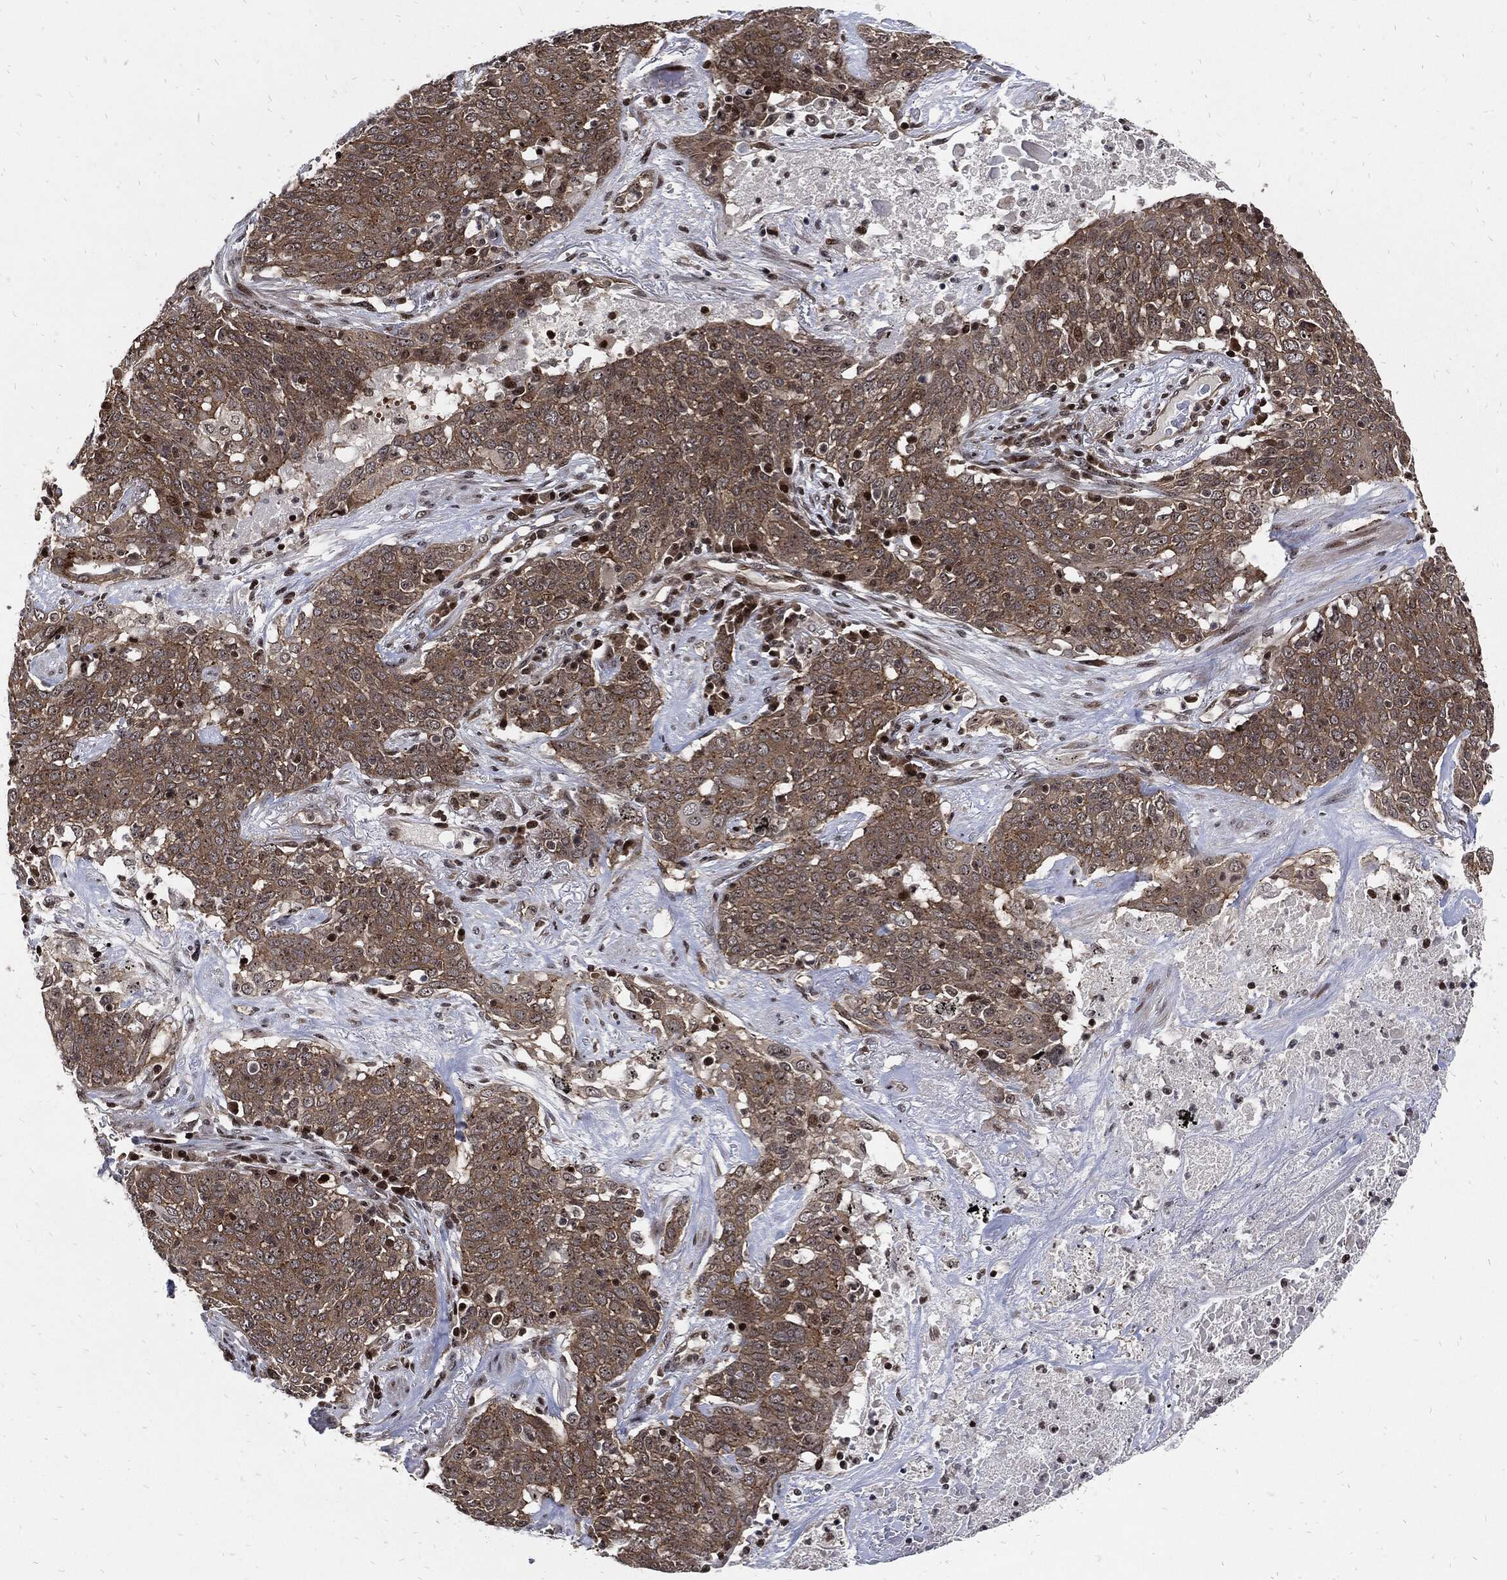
{"staining": {"intensity": "moderate", "quantity": "<25%", "location": "nuclear"}, "tissue": "lung cancer", "cell_type": "Tumor cells", "image_type": "cancer", "snomed": [{"axis": "morphology", "description": "Squamous cell carcinoma, NOS"}, {"axis": "topography", "description": "Lung"}], "caption": "Immunohistochemistry of squamous cell carcinoma (lung) reveals low levels of moderate nuclear positivity in about <25% of tumor cells.", "gene": "ZNF775", "patient": {"sex": "male", "age": 82}}